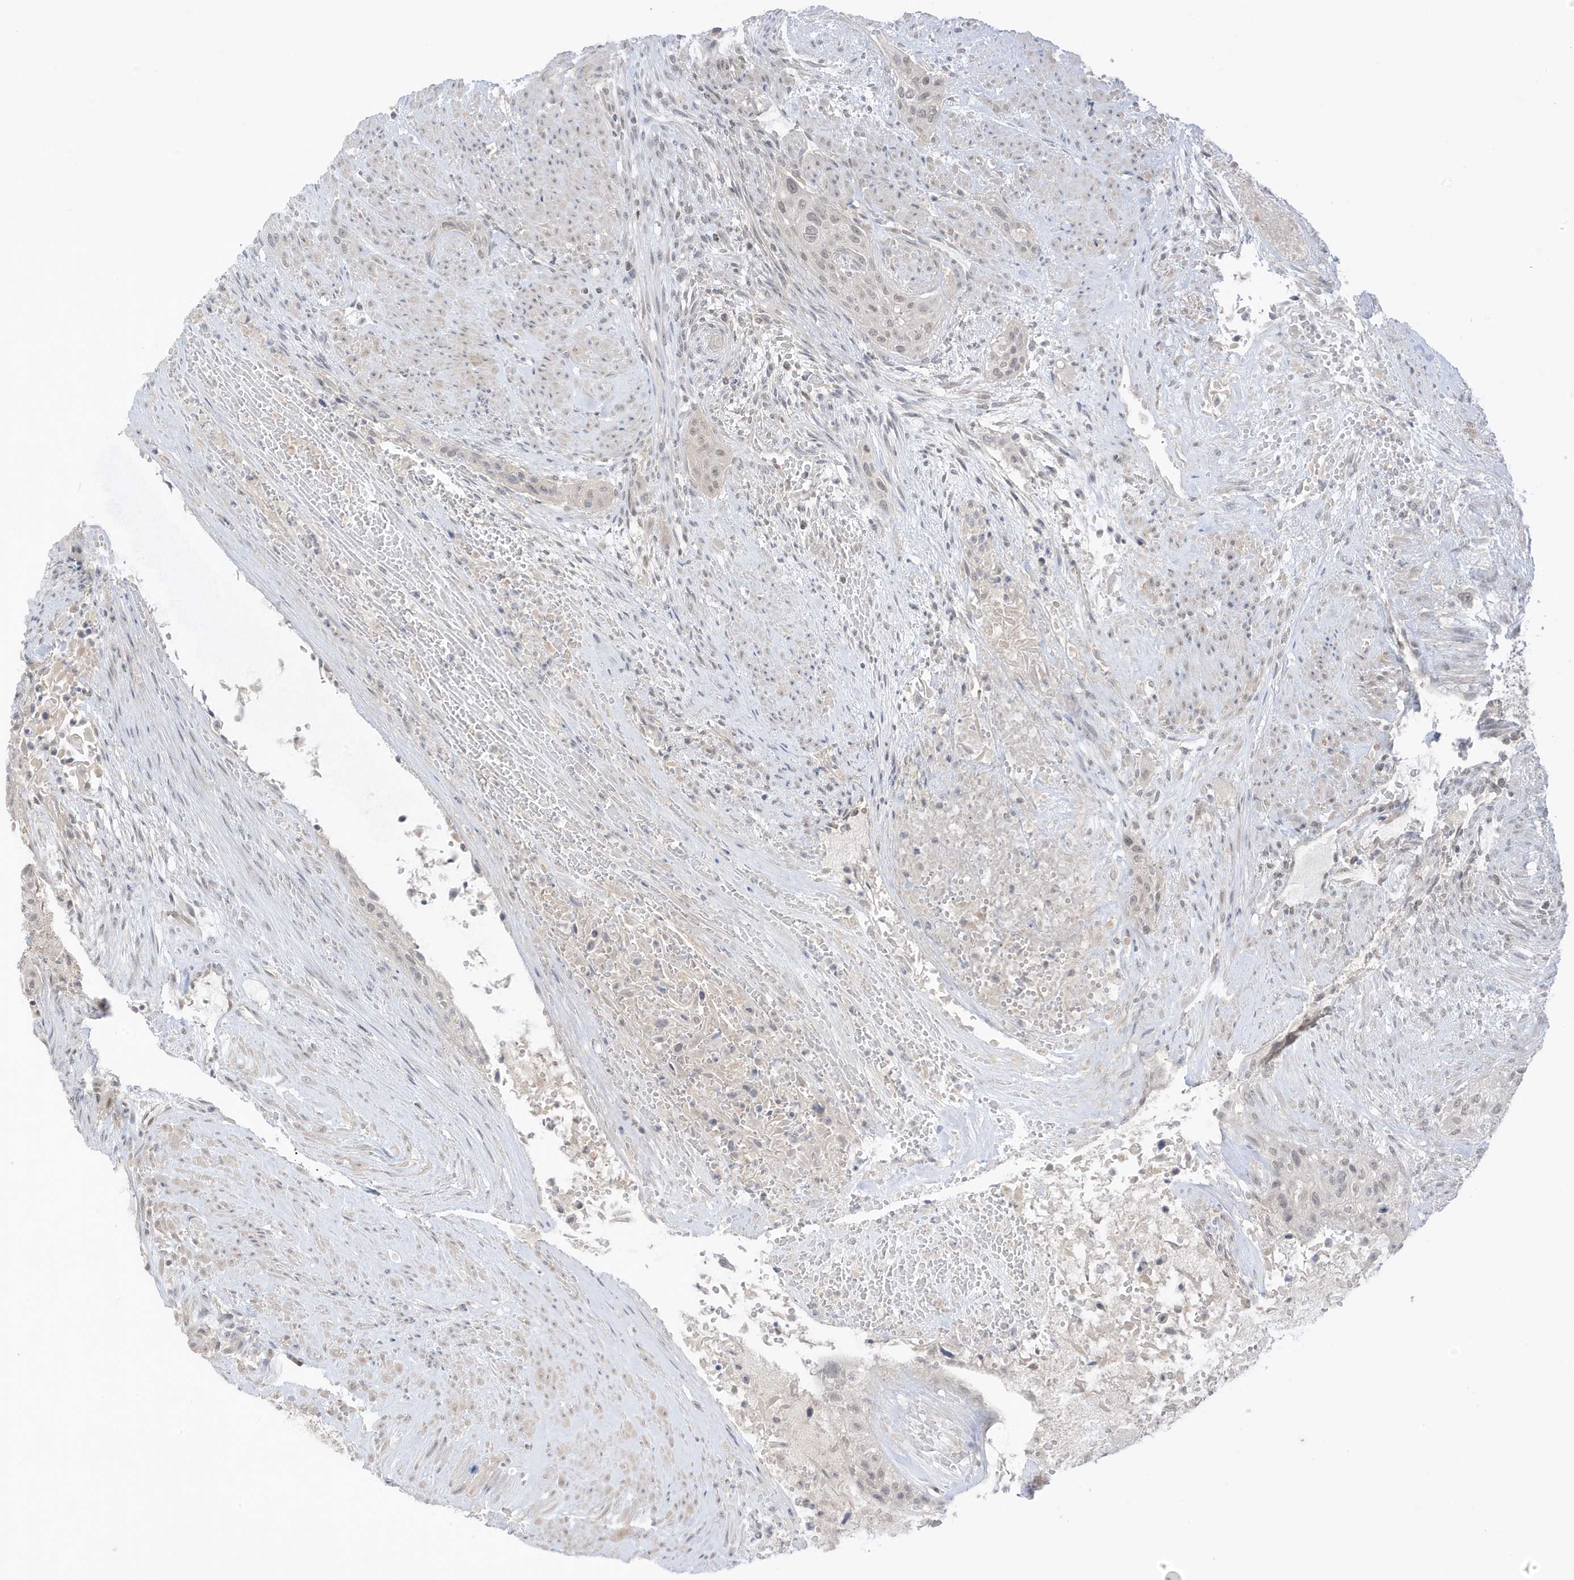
{"staining": {"intensity": "weak", "quantity": "<25%", "location": "nuclear"}, "tissue": "urothelial cancer", "cell_type": "Tumor cells", "image_type": "cancer", "snomed": [{"axis": "morphology", "description": "Urothelial carcinoma, High grade"}, {"axis": "topography", "description": "Urinary bladder"}], "caption": "High magnification brightfield microscopy of high-grade urothelial carcinoma stained with DAB (3,3'-diaminobenzidine) (brown) and counterstained with hematoxylin (blue): tumor cells show no significant expression.", "gene": "MSL3", "patient": {"sex": "male", "age": 35}}